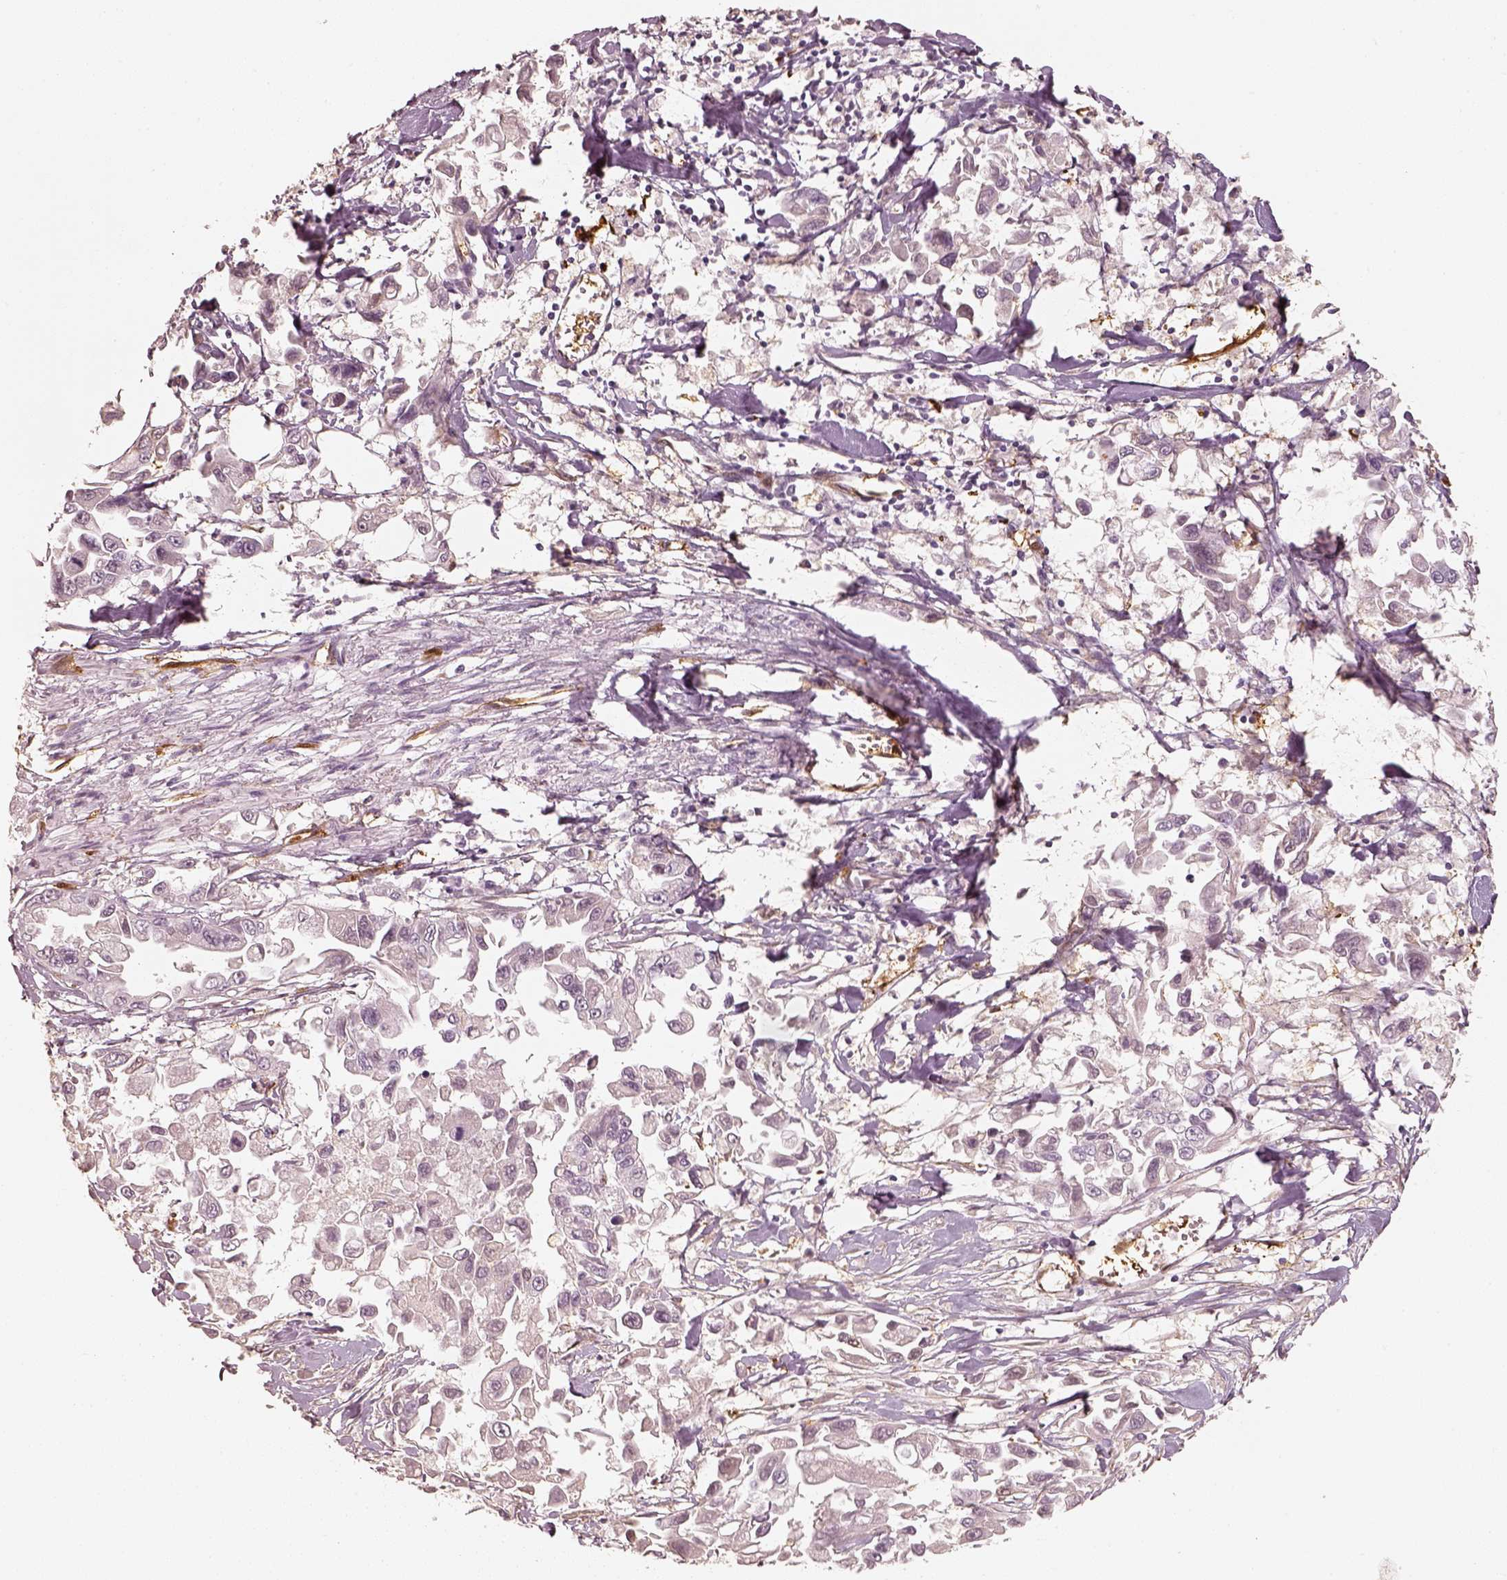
{"staining": {"intensity": "negative", "quantity": "none", "location": "none"}, "tissue": "pancreatic cancer", "cell_type": "Tumor cells", "image_type": "cancer", "snomed": [{"axis": "morphology", "description": "Adenocarcinoma, NOS"}, {"axis": "topography", "description": "Pancreas"}], "caption": "Tumor cells show no significant protein staining in adenocarcinoma (pancreatic).", "gene": "FSCN1", "patient": {"sex": "female", "age": 83}}